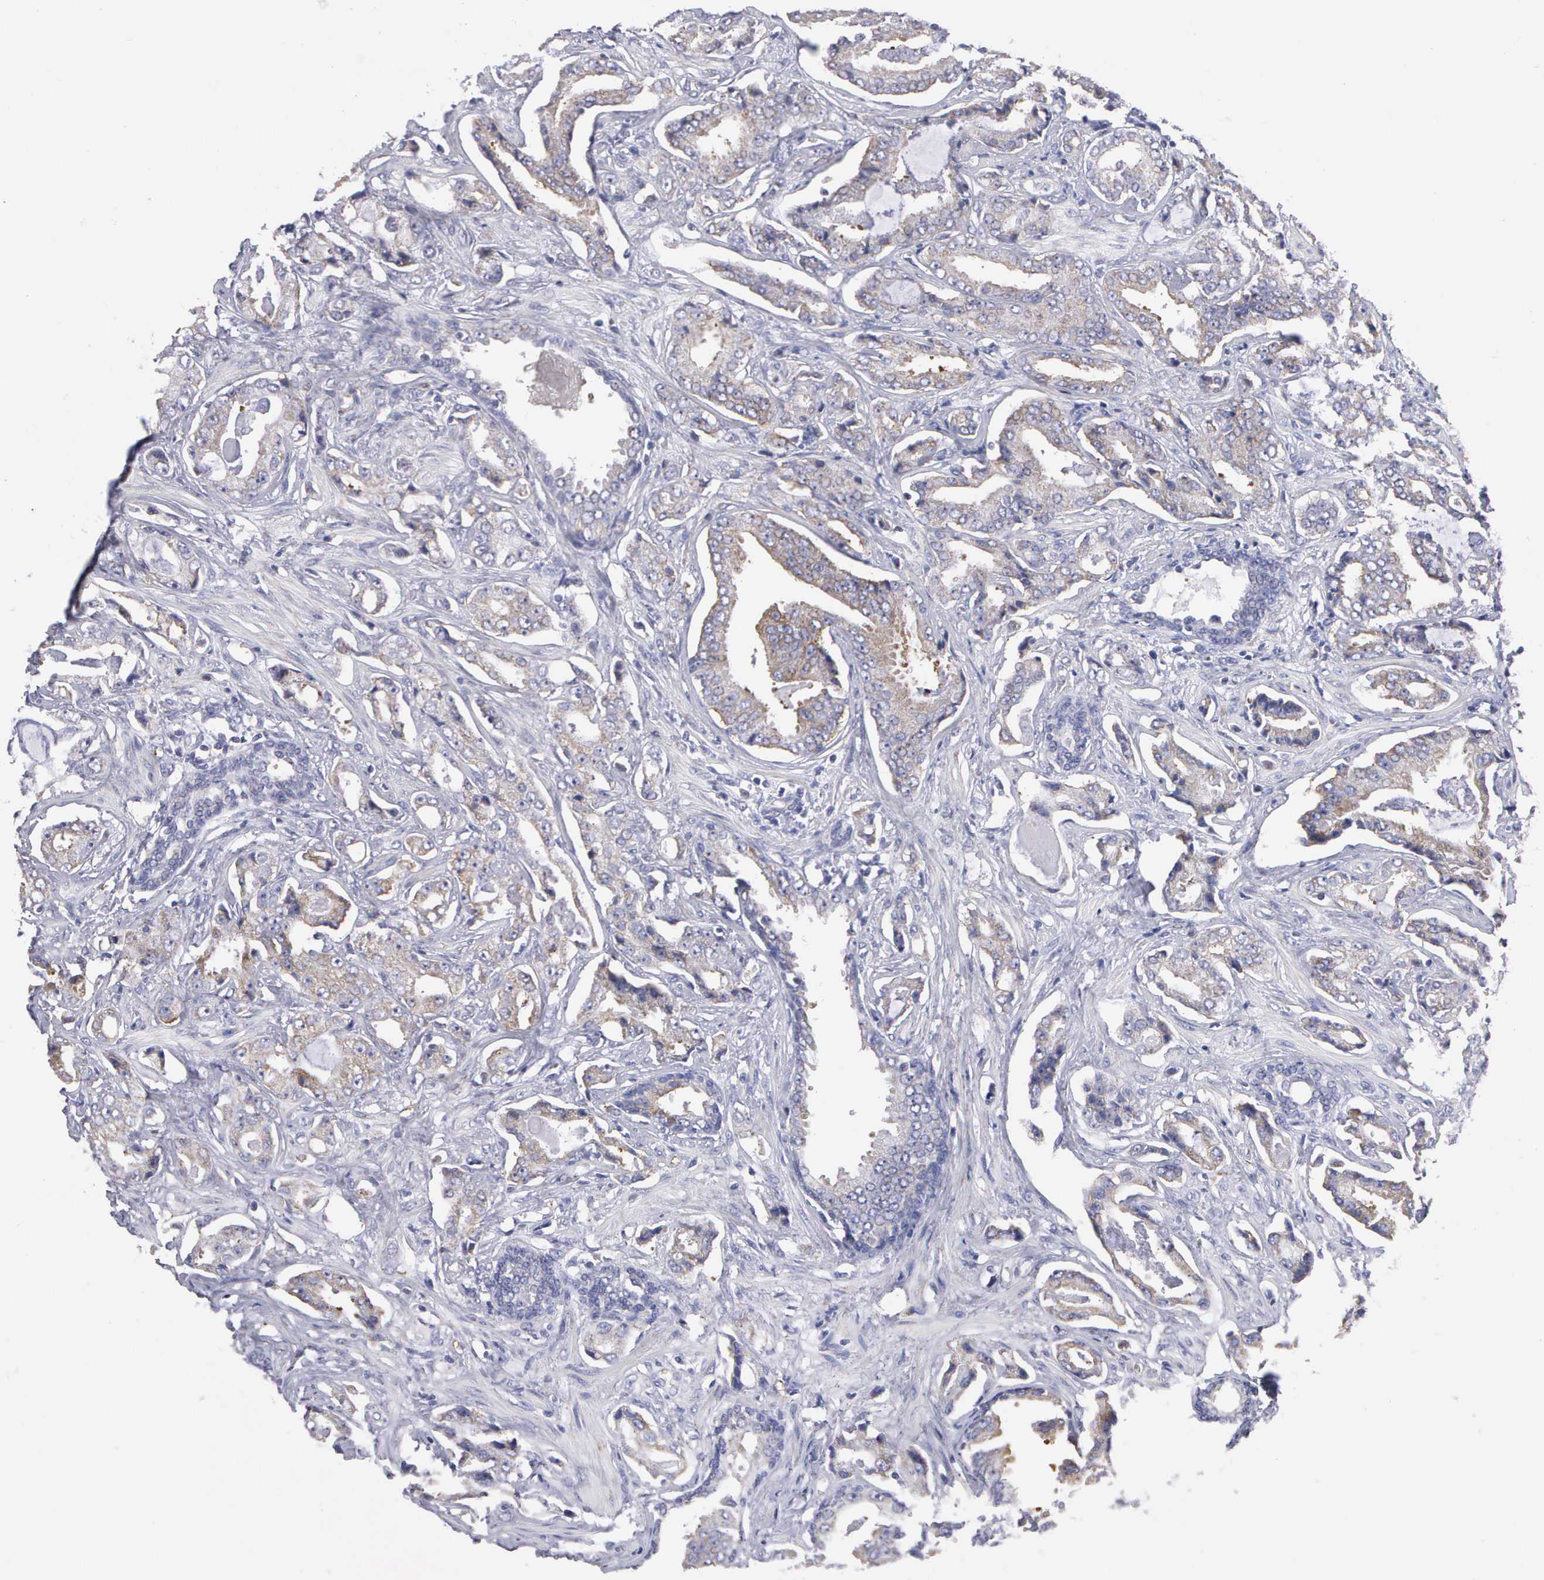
{"staining": {"intensity": "moderate", "quantity": "25%-75%", "location": "cytoplasmic/membranous"}, "tissue": "prostate cancer", "cell_type": "Tumor cells", "image_type": "cancer", "snomed": [{"axis": "morphology", "description": "Adenocarcinoma, Low grade"}, {"axis": "topography", "description": "Prostate"}], "caption": "Immunohistochemistry (DAB) staining of human prostate cancer (low-grade adenocarcinoma) displays moderate cytoplasmic/membranous protein staining in about 25%-75% of tumor cells.", "gene": "APOOL", "patient": {"sex": "male", "age": 65}}